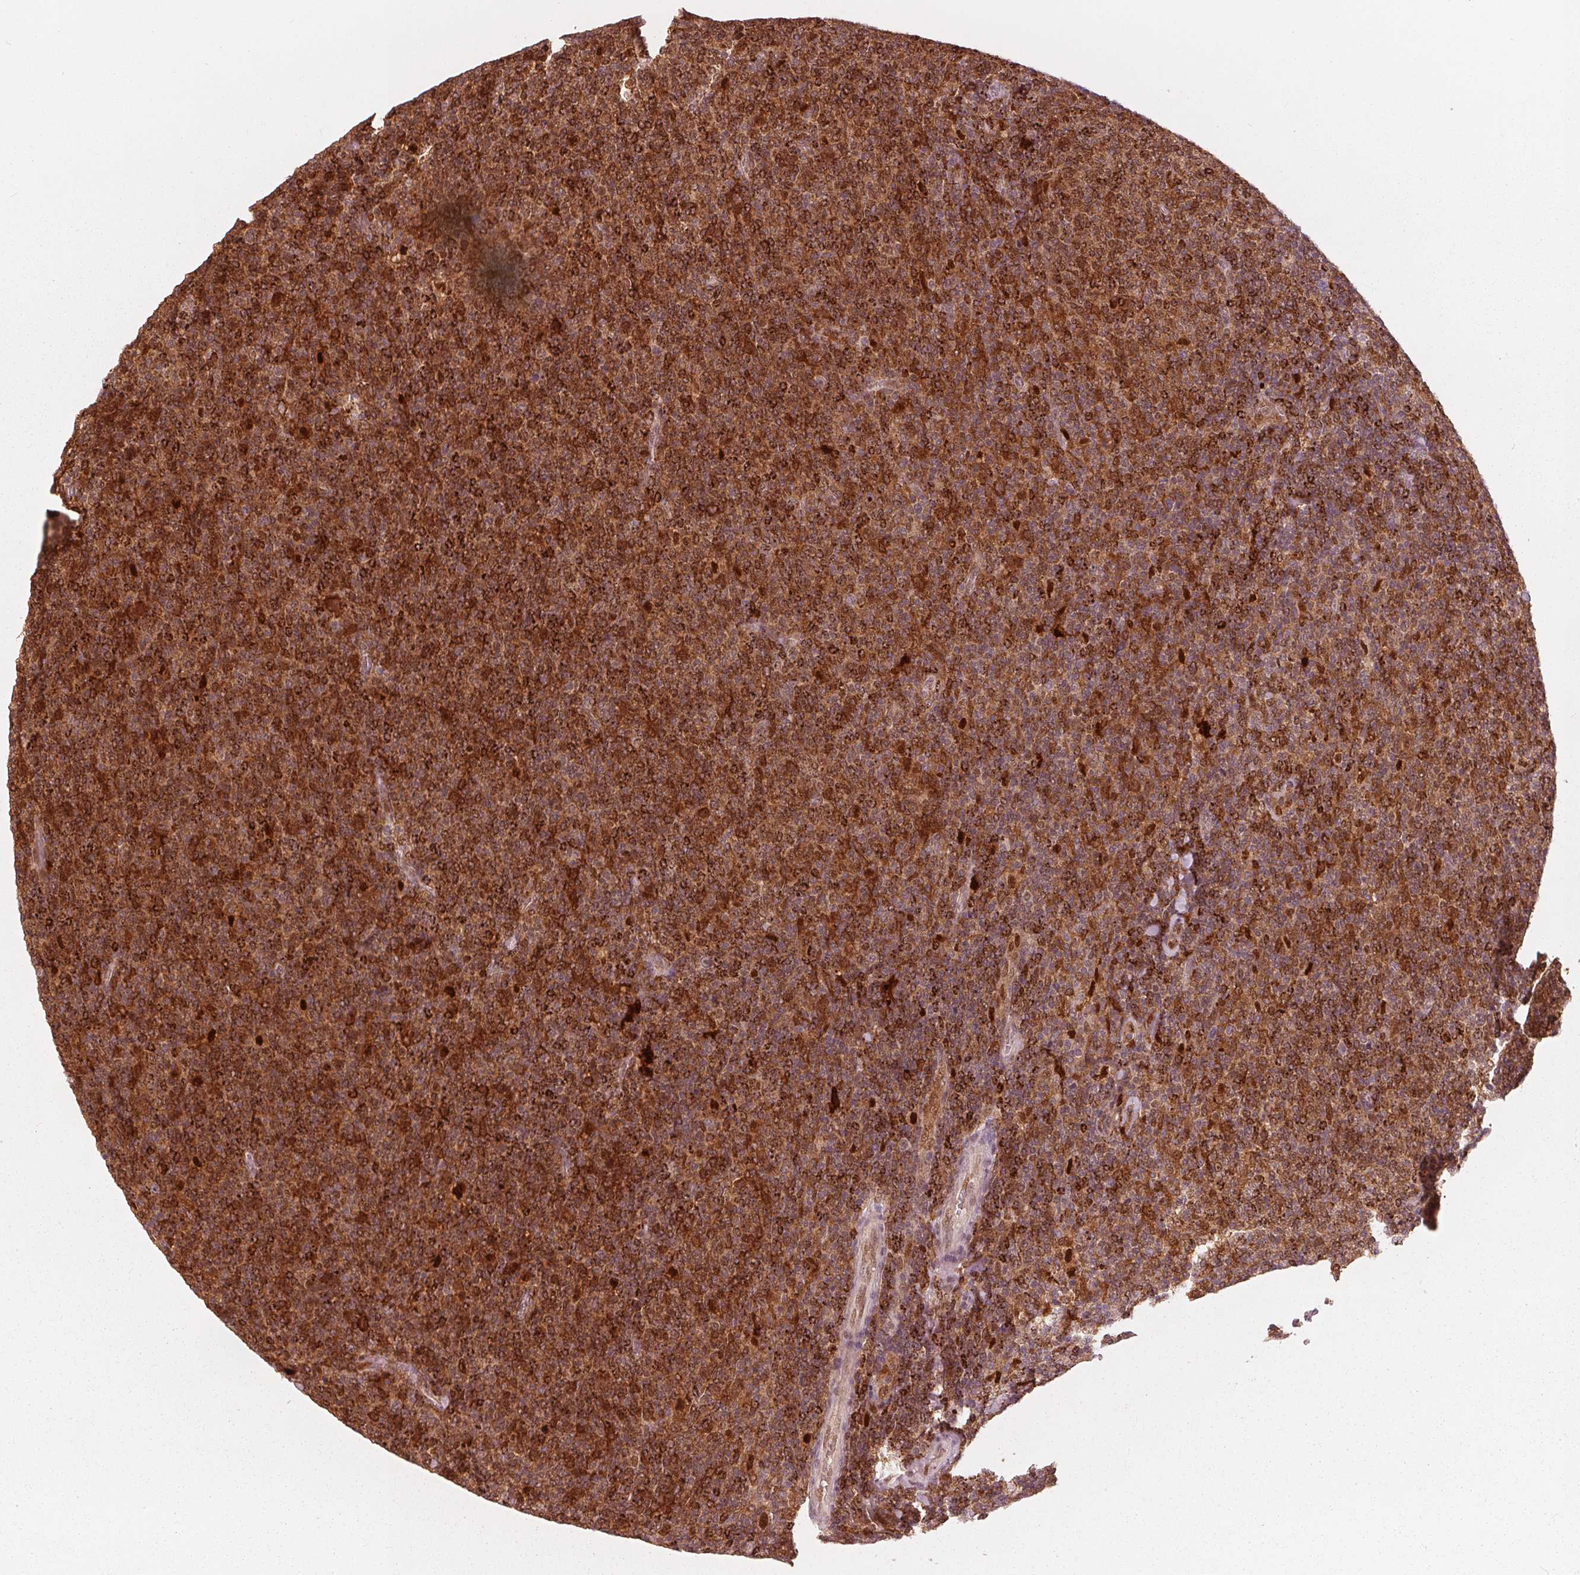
{"staining": {"intensity": "strong", "quantity": ">75%", "location": "cytoplasmic/membranous,nuclear"}, "tissue": "lymphoma", "cell_type": "Tumor cells", "image_type": "cancer", "snomed": [{"axis": "morphology", "description": "Malignant lymphoma, non-Hodgkin's type, Low grade"}, {"axis": "topography", "description": "Lymph node"}], "caption": "Approximately >75% of tumor cells in human low-grade malignant lymphoma, non-Hodgkin's type demonstrate strong cytoplasmic/membranous and nuclear protein expression as visualized by brown immunohistochemical staining.", "gene": "SQSTM1", "patient": {"sex": "male", "age": 52}}